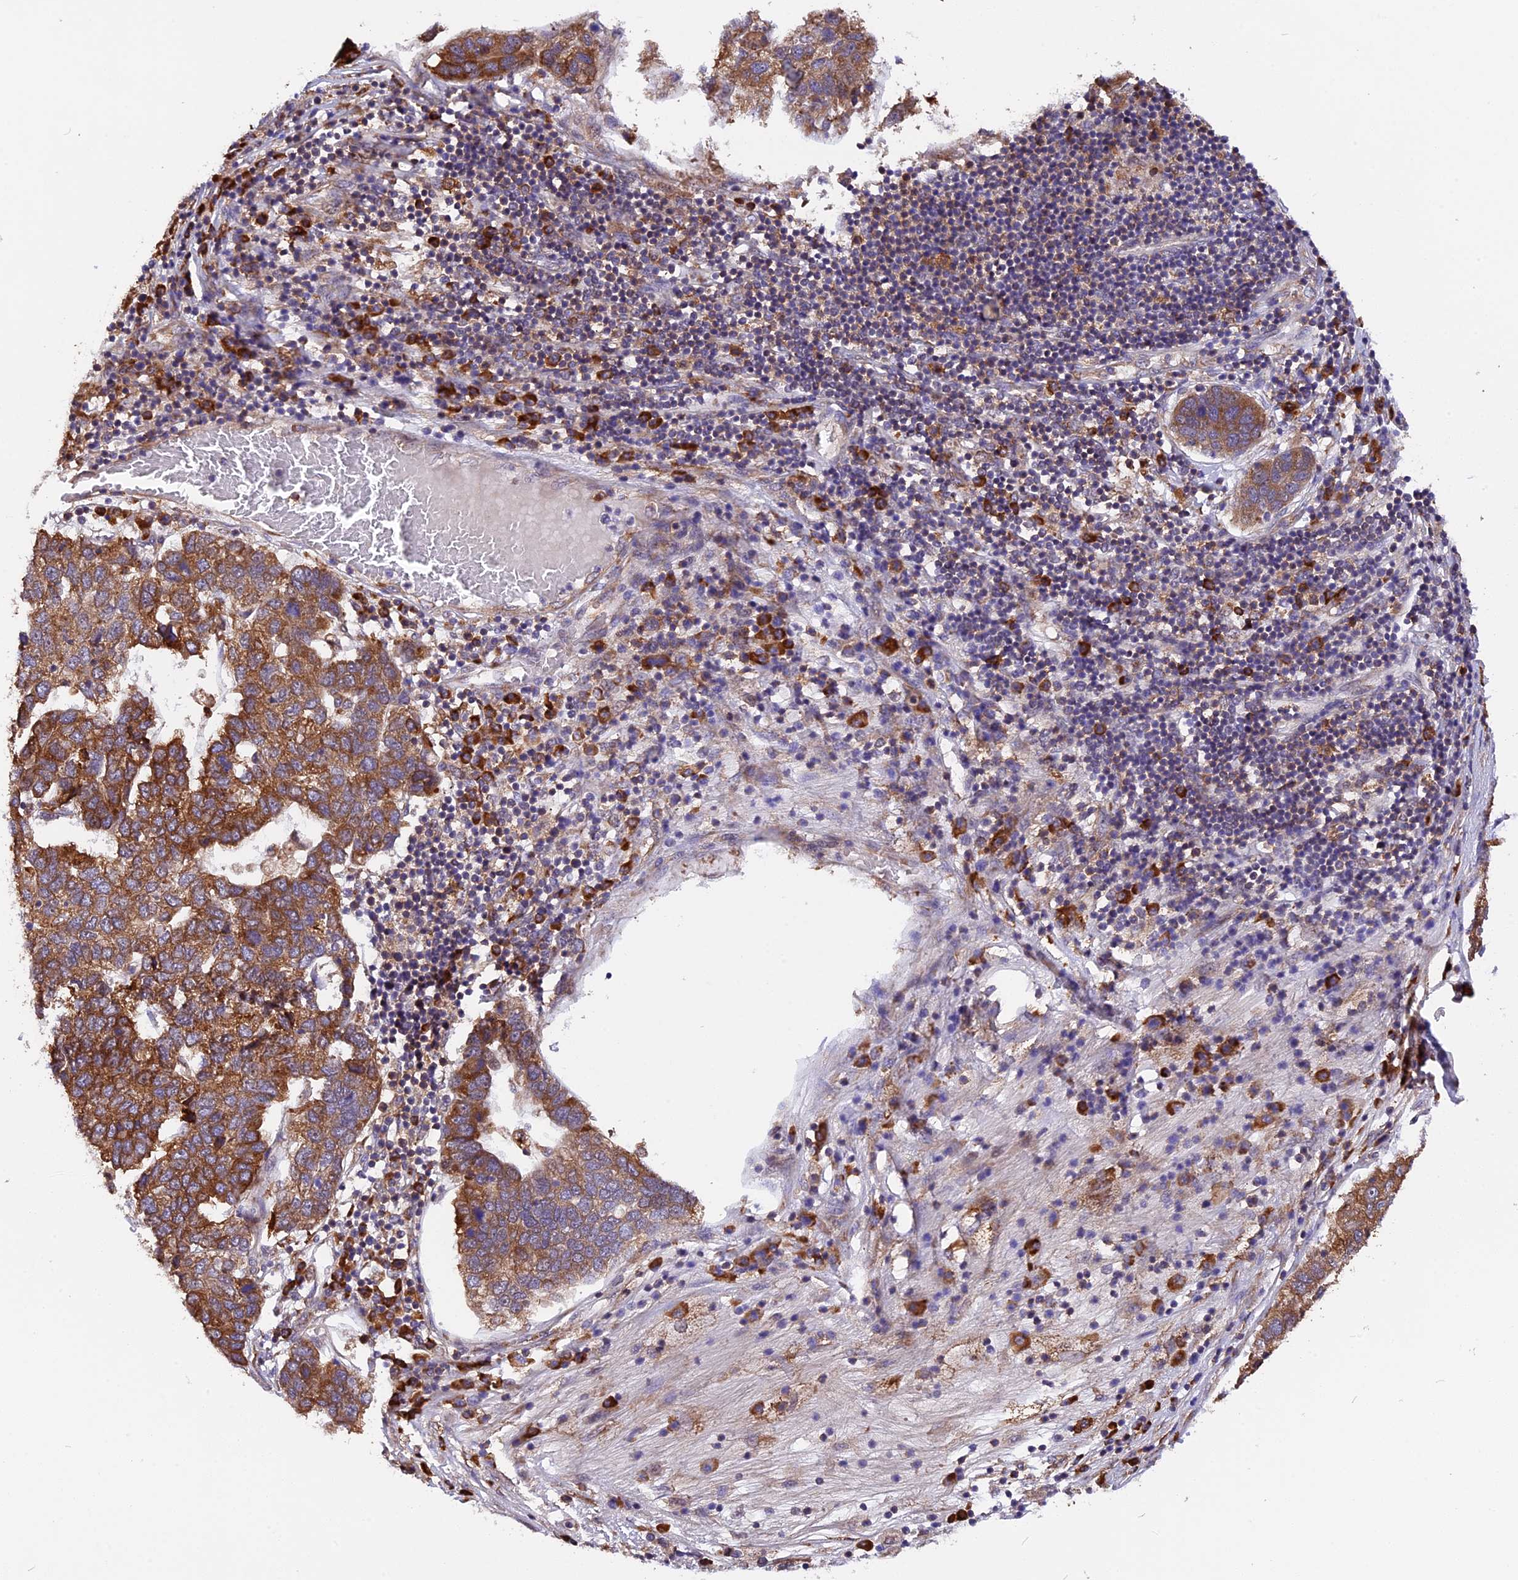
{"staining": {"intensity": "moderate", "quantity": ">75%", "location": "cytoplasmic/membranous"}, "tissue": "pancreatic cancer", "cell_type": "Tumor cells", "image_type": "cancer", "snomed": [{"axis": "morphology", "description": "Adenocarcinoma, NOS"}, {"axis": "topography", "description": "Pancreas"}], "caption": "Pancreatic adenocarcinoma stained for a protein exhibits moderate cytoplasmic/membranous positivity in tumor cells.", "gene": "GNPTAB", "patient": {"sex": "female", "age": 61}}